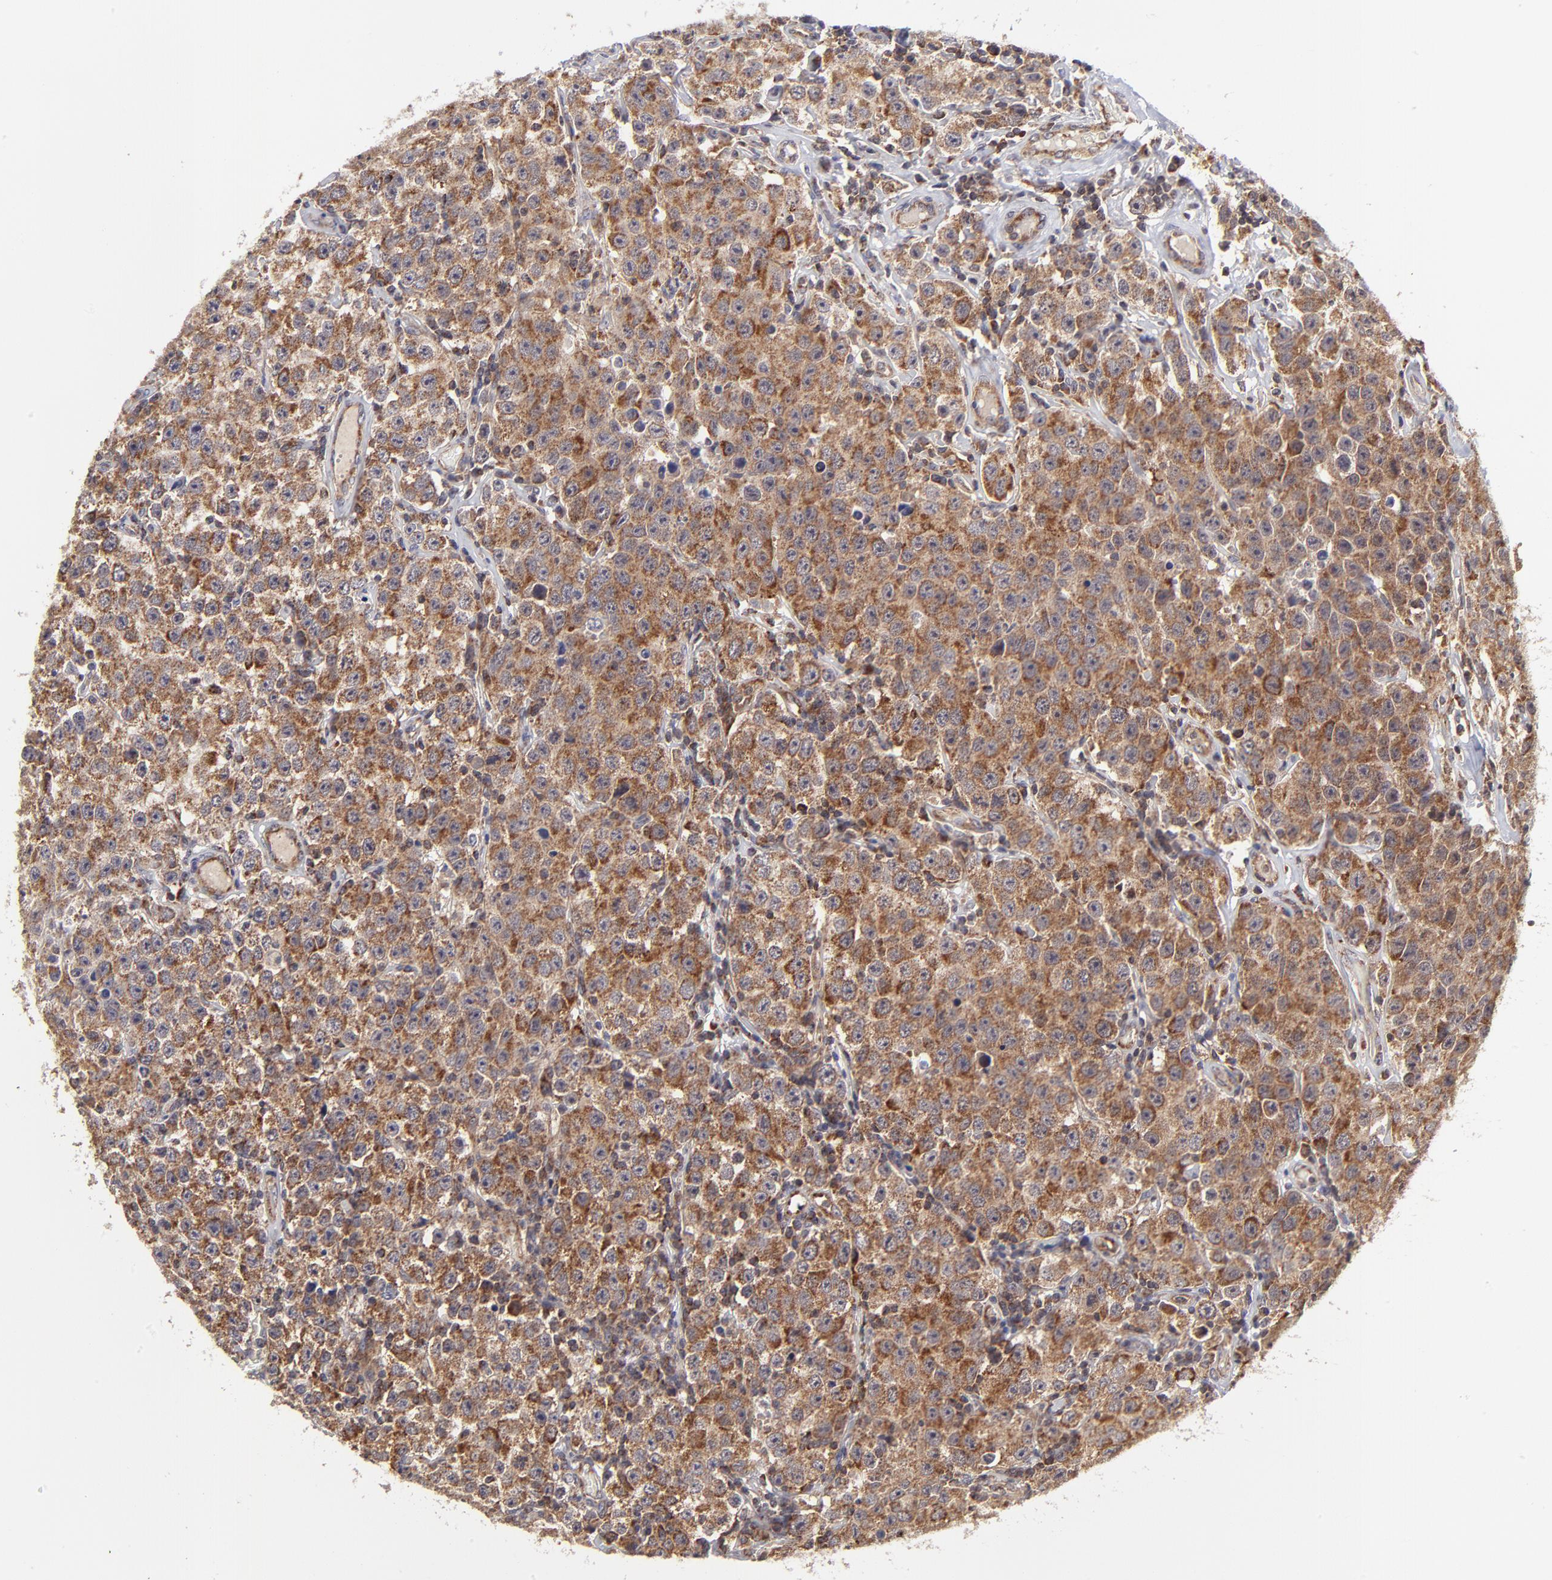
{"staining": {"intensity": "moderate", "quantity": ">75%", "location": "cytoplasmic/membranous"}, "tissue": "testis cancer", "cell_type": "Tumor cells", "image_type": "cancer", "snomed": [{"axis": "morphology", "description": "Seminoma, NOS"}, {"axis": "topography", "description": "Testis"}], "caption": "Moderate cytoplasmic/membranous expression is present in approximately >75% of tumor cells in testis seminoma.", "gene": "MAP2K7", "patient": {"sex": "male", "age": 52}}